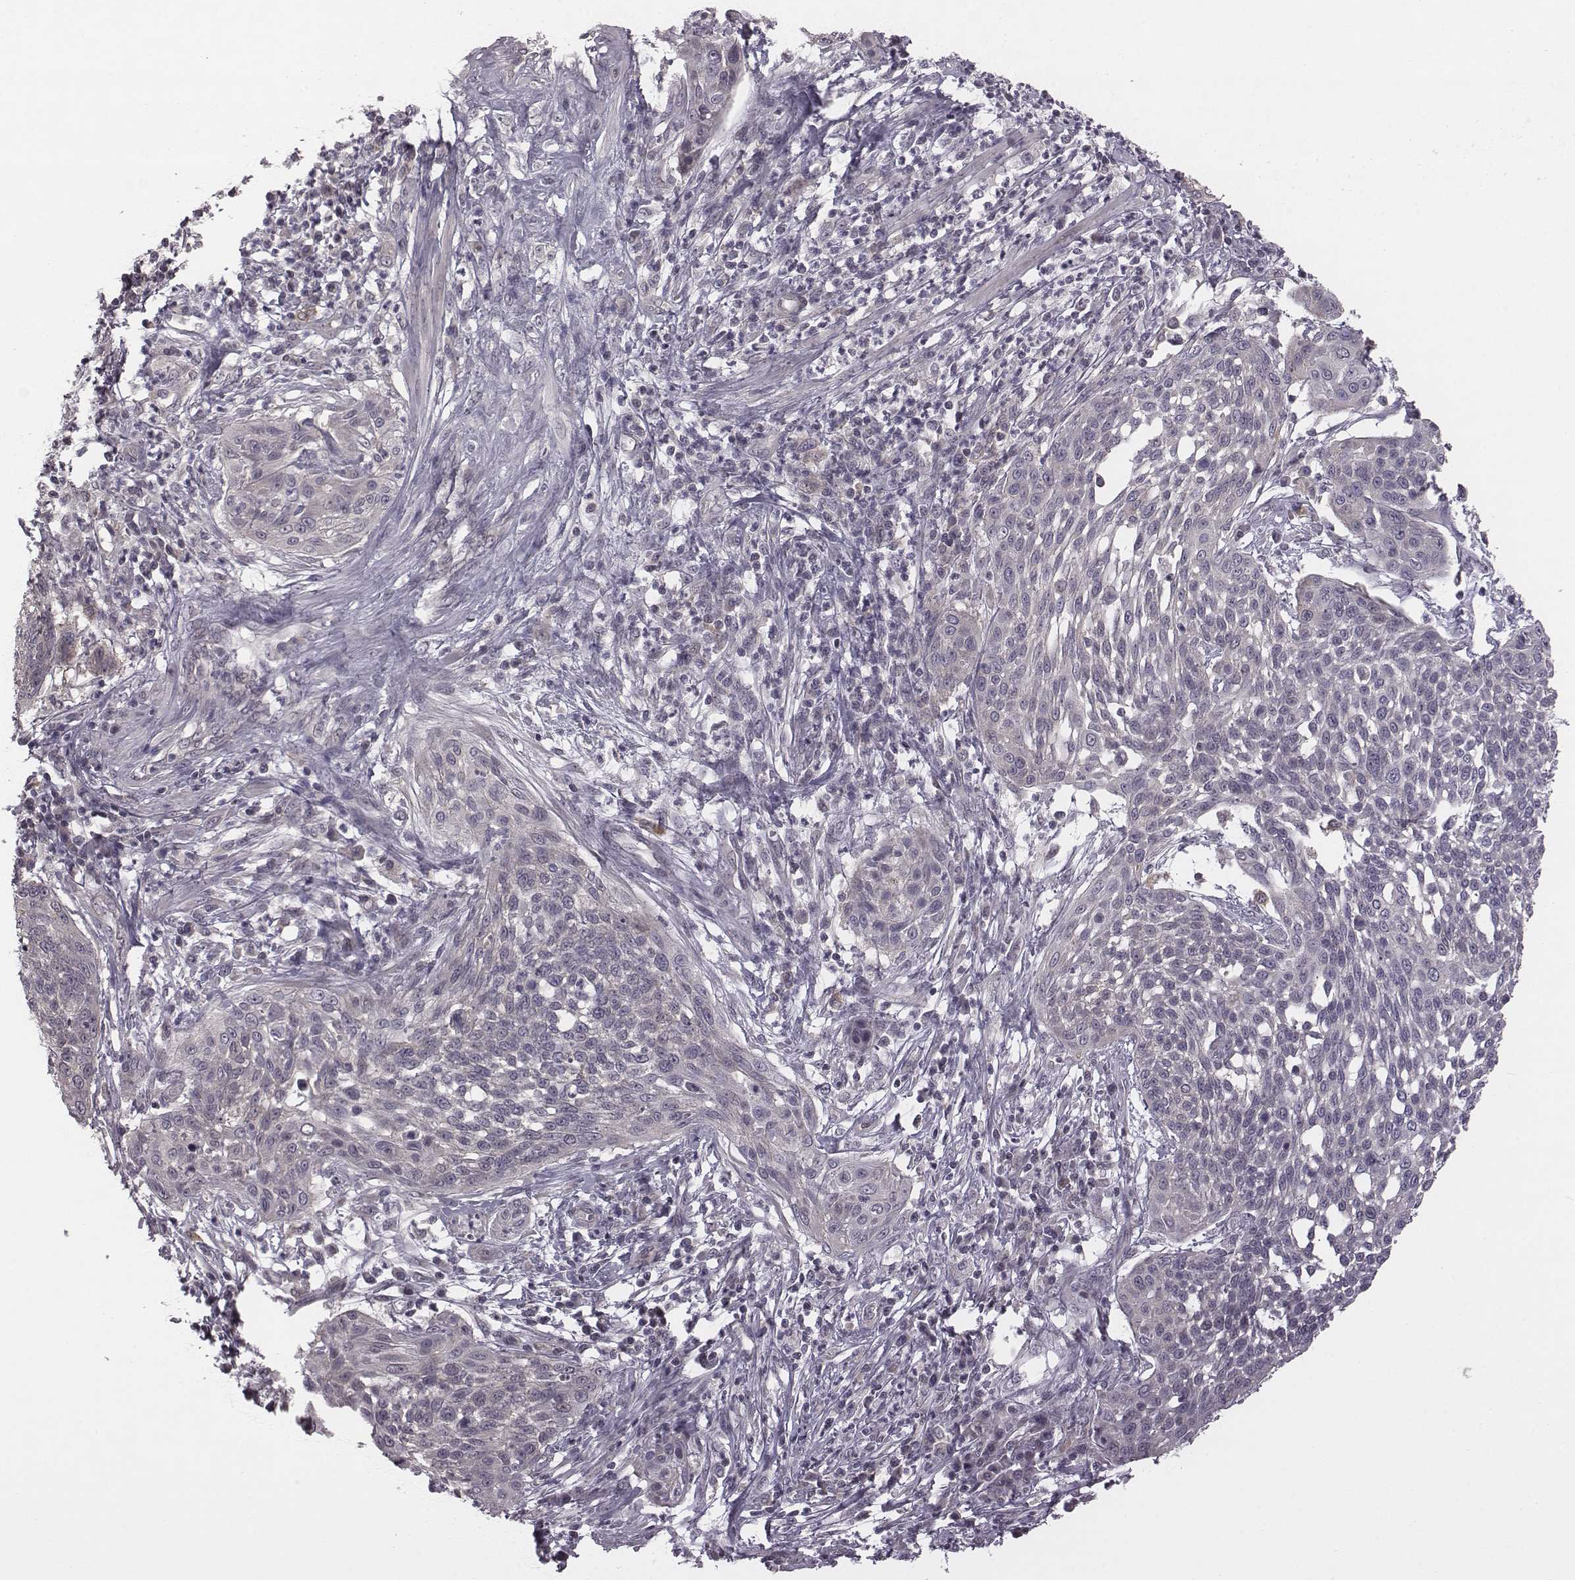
{"staining": {"intensity": "negative", "quantity": "none", "location": "none"}, "tissue": "cervical cancer", "cell_type": "Tumor cells", "image_type": "cancer", "snomed": [{"axis": "morphology", "description": "Squamous cell carcinoma, NOS"}, {"axis": "topography", "description": "Cervix"}], "caption": "Tumor cells show no significant expression in cervical cancer.", "gene": "BICDL1", "patient": {"sex": "female", "age": 34}}